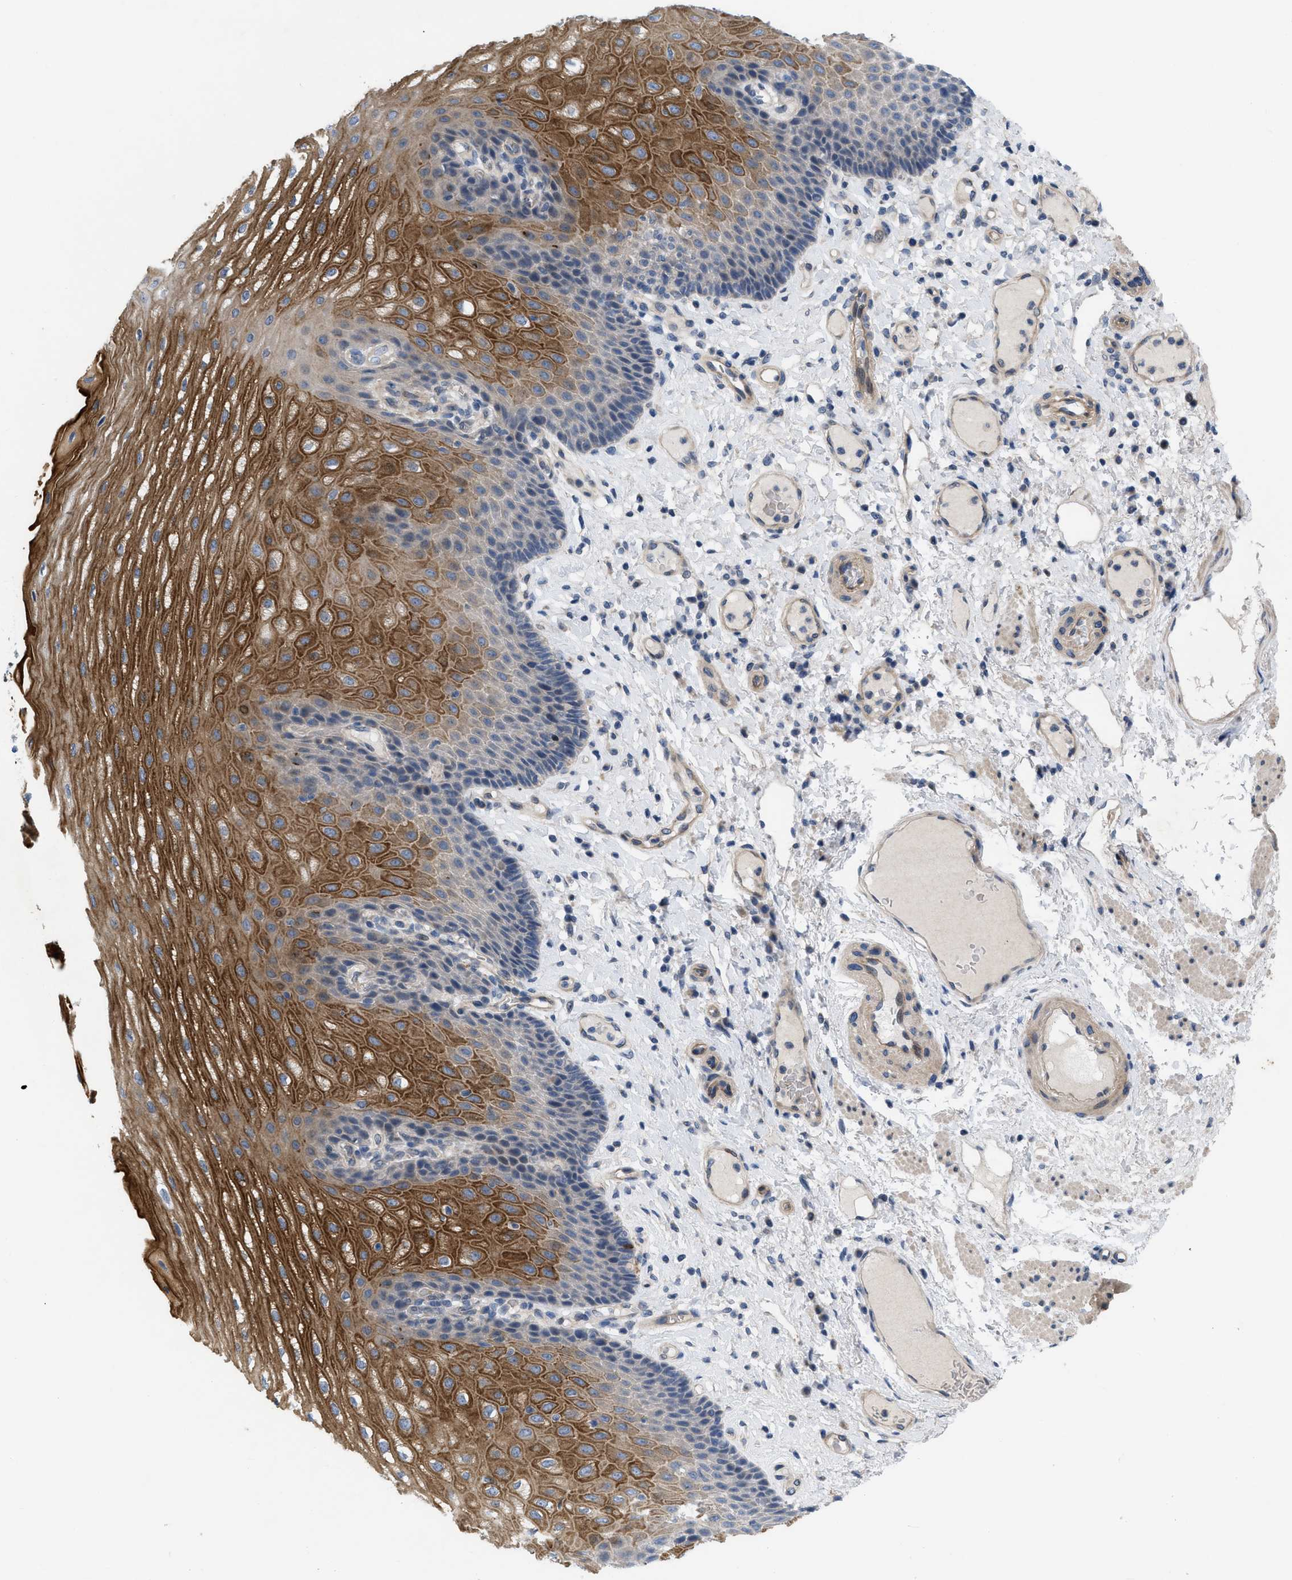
{"staining": {"intensity": "moderate", "quantity": "25%-75%", "location": "cytoplasmic/membranous"}, "tissue": "esophagus", "cell_type": "Squamous epithelial cells", "image_type": "normal", "snomed": [{"axis": "morphology", "description": "Normal tissue, NOS"}, {"axis": "topography", "description": "Esophagus"}], "caption": "This histopathology image reveals immunohistochemistry staining of normal esophagus, with medium moderate cytoplasmic/membranous positivity in approximately 25%-75% of squamous epithelial cells.", "gene": "NDEL1", "patient": {"sex": "male", "age": 54}}